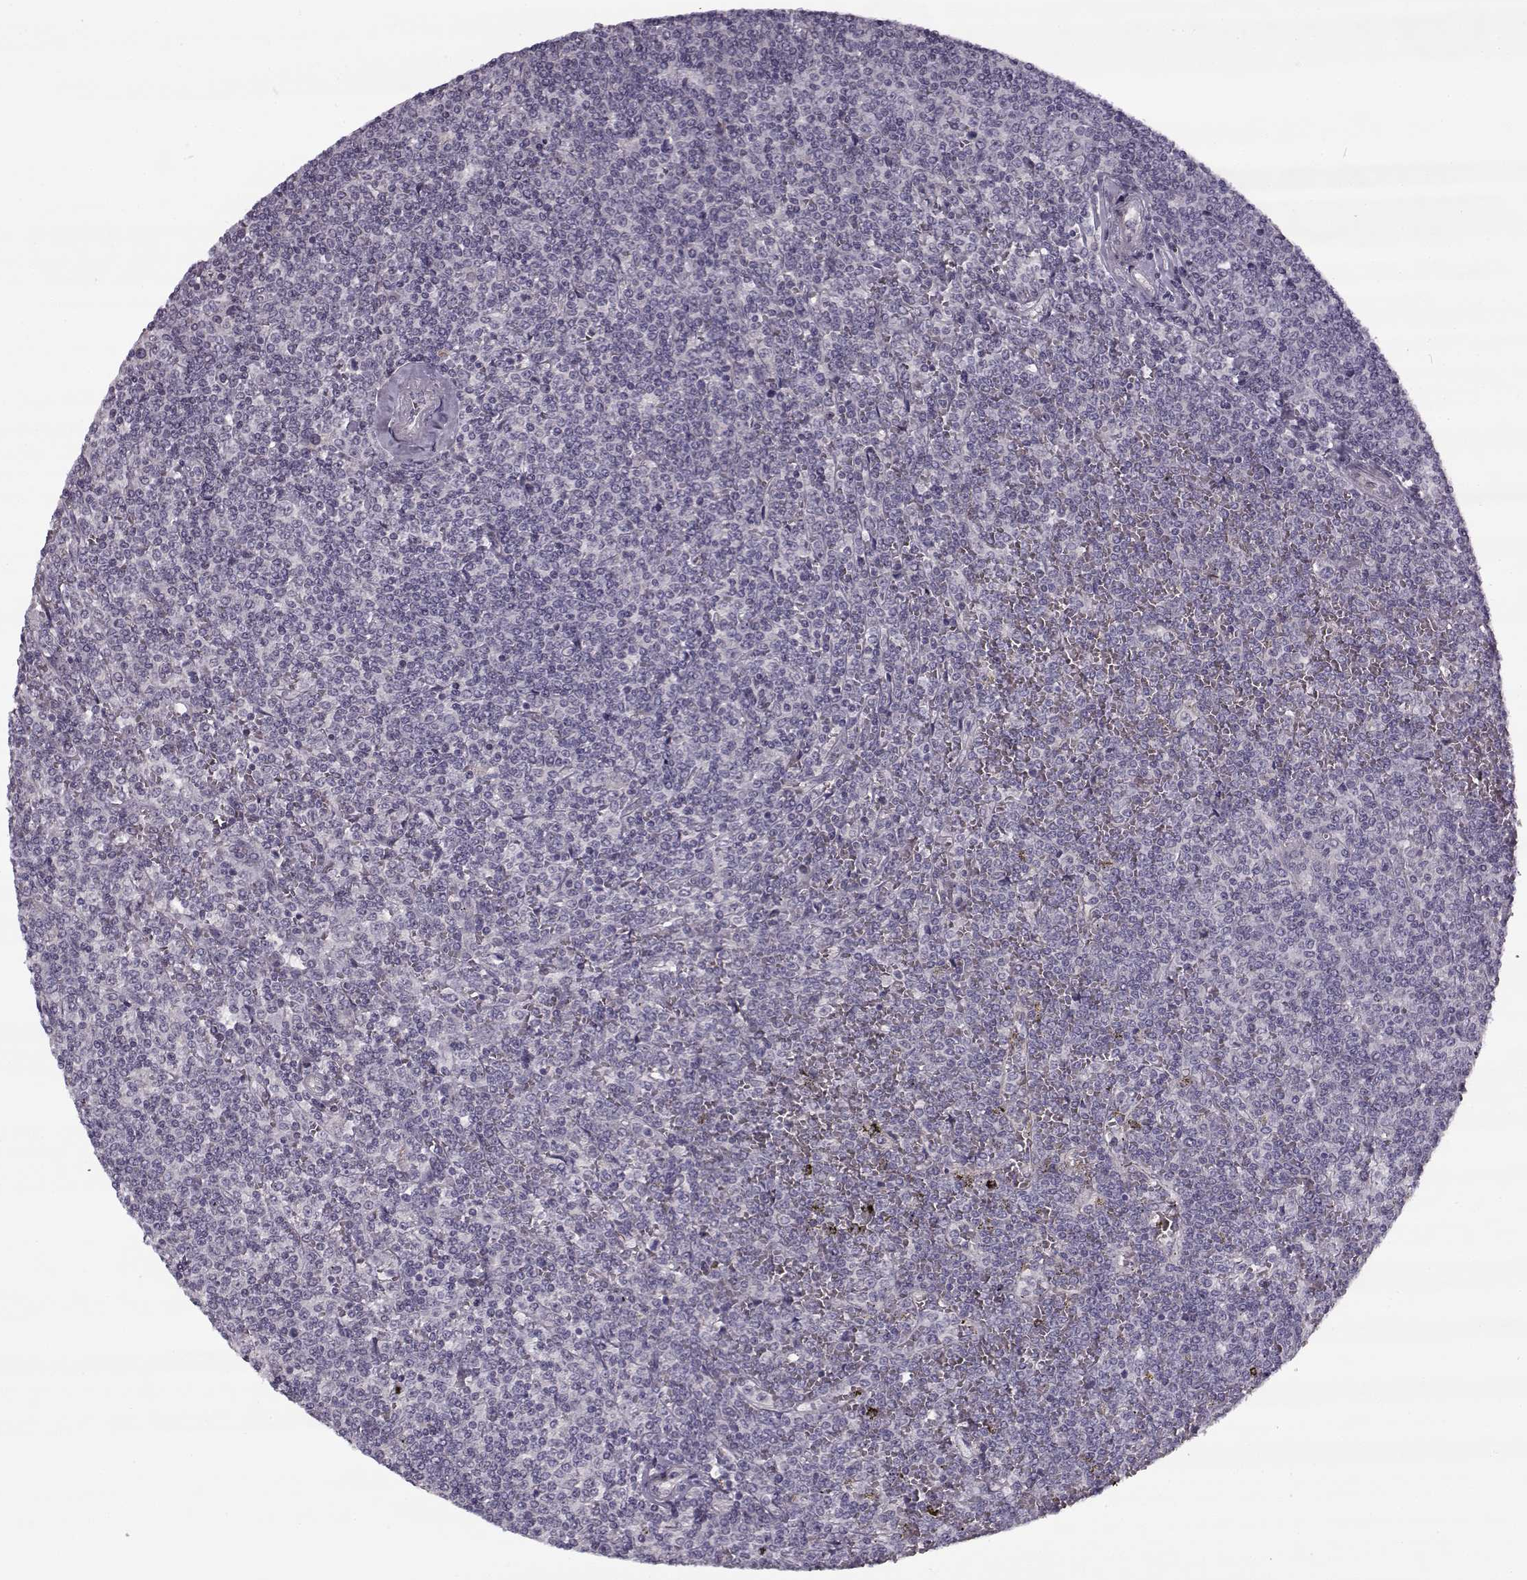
{"staining": {"intensity": "negative", "quantity": "none", "location": "none"}, "tissue": "lymphoma", "cell_type": "Tumor cells", "image_type": "cancer", "snomed": [{"axis": "morphology", "description": "Malignant lymphoma, non-Hodgkin's type, Low grade"}, {"axis": "topography", "description": "Spleen"}], "caption": "A high-resolution micrograph shows immunohistochemistry (IHC) staining of lymphoma, which shows no significant expression in tumor cells. The staining is performed using DAB brown chromogen with nuclei counter-stained in using hematoxylin.", "gene": "PNMT", "patient": {"sex": "female", "age": 19}}